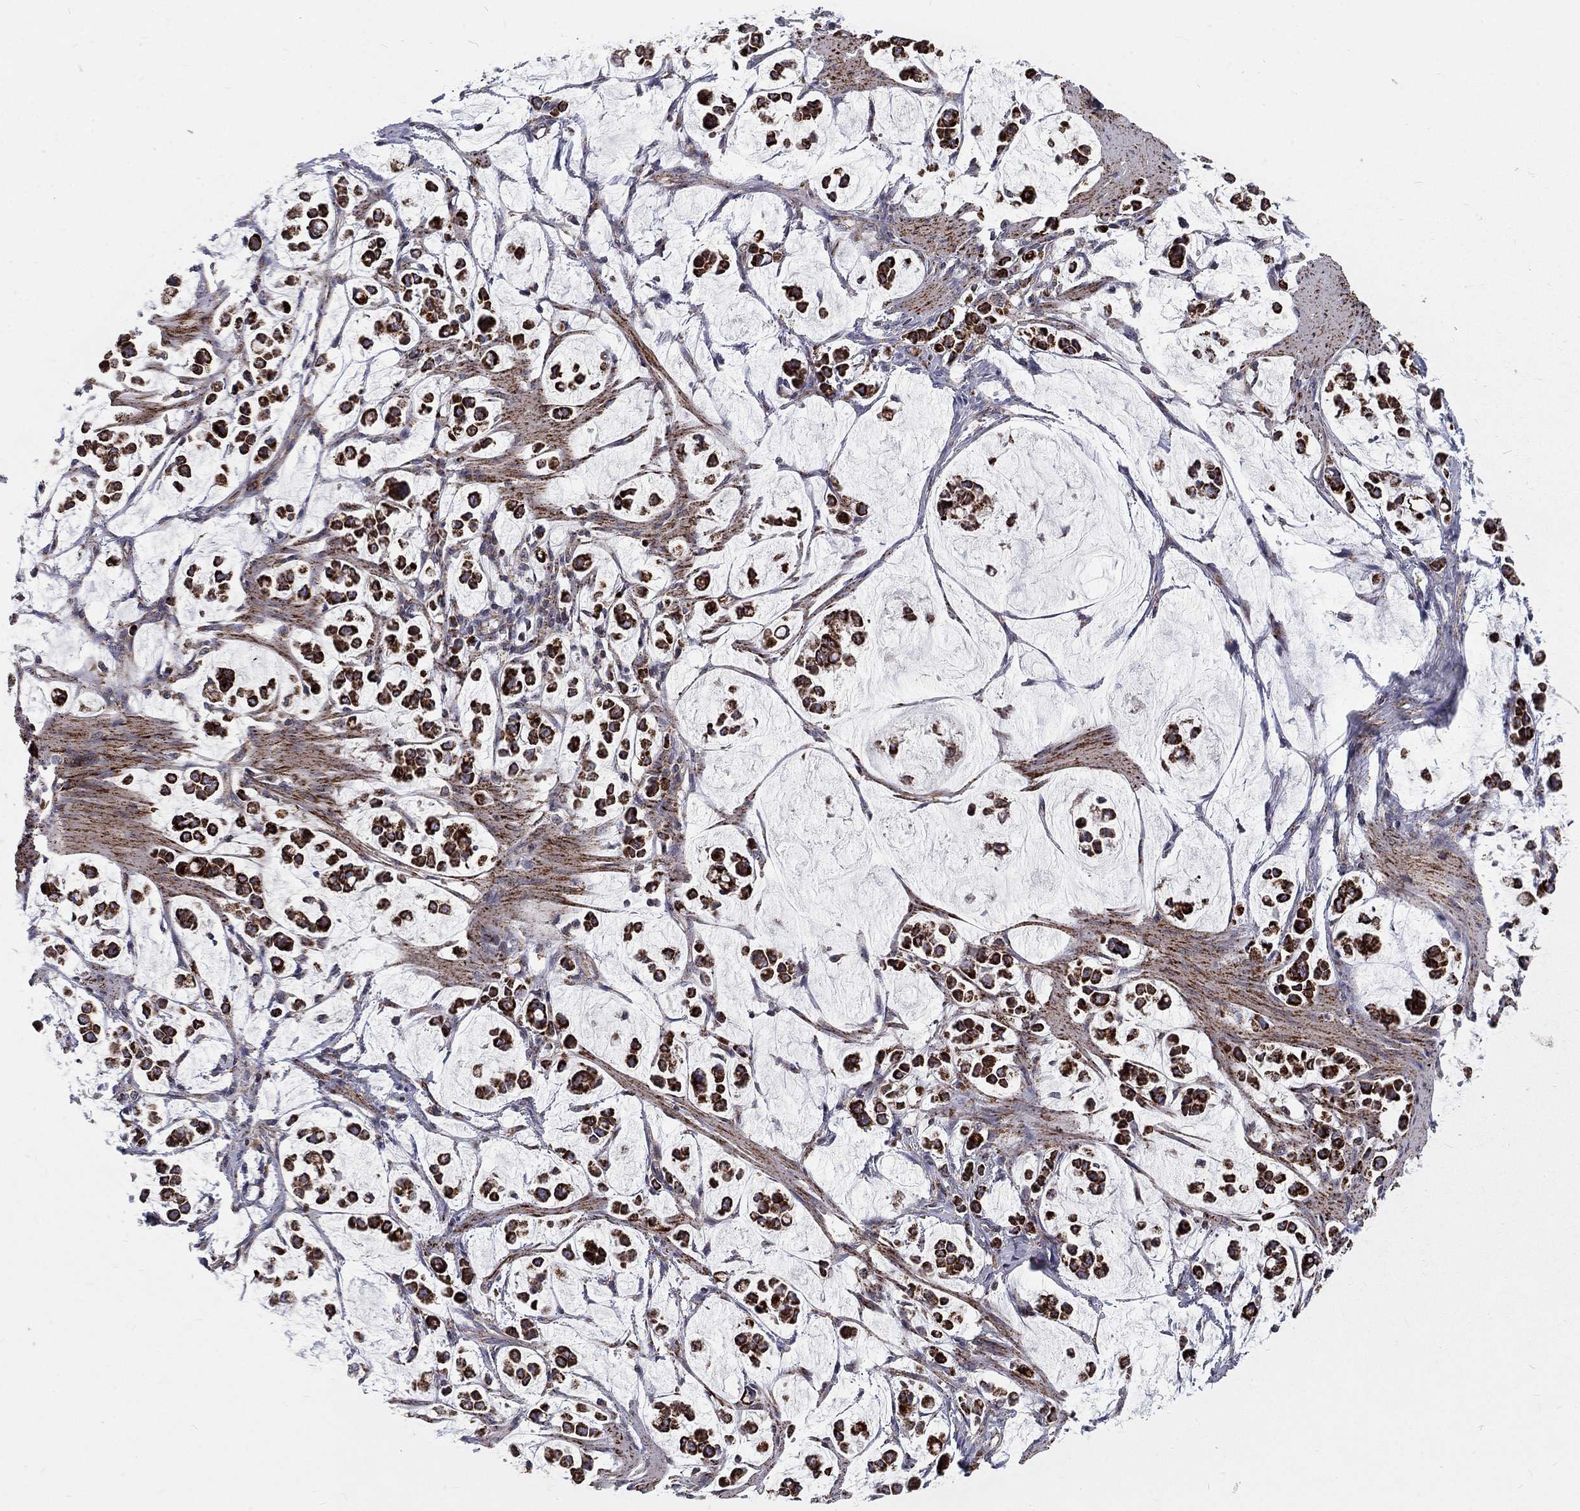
{"staining": {"intensity": "strong", "quantity": ">75%", "location": "cytoplasmic/membranous"}, "tissue": "stomach cancer", "cell_type": "Tumor cells", "image_type": "cancer", "snomed": [{"axis": "morphology", "description": "Adenocarcinoma, NOS"}, {"axis": "topography", "description": "Stomach"}], "caption": "Human stomach cancer (adenocarcinoma) stained with a brown dye shows strong cytoplasmic/membranous positive expression in approximately >75% of tumor cells.", "gene": "ALDH1B1", "patient": {"sex": "male", "age": 82}}